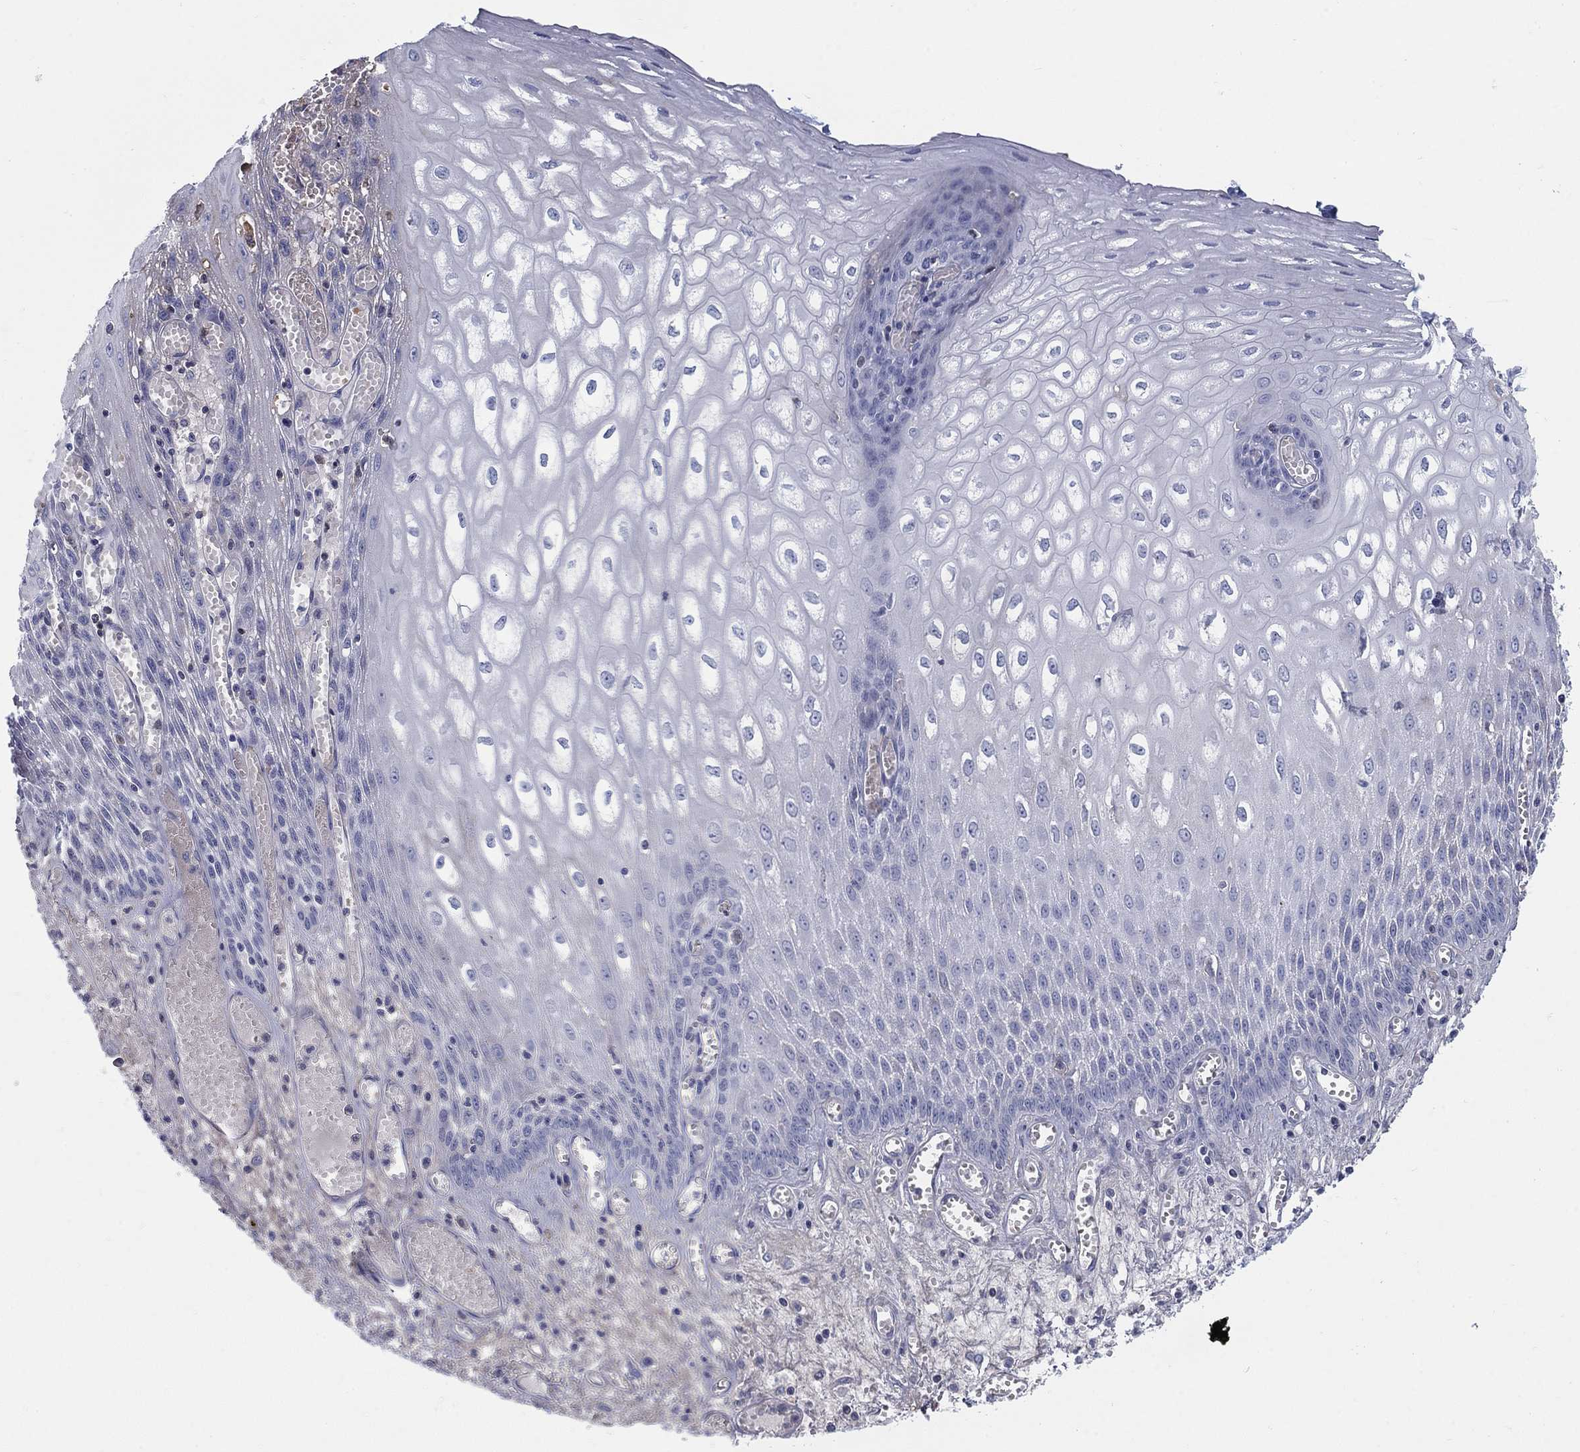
{"staining": {"intensity": "negative", "quantity": "none", "location": "none"}, "tissue": "esophagus", "cell_type": "Squamous epithelial cells", "image_type": "normal", "snomed": [{"axis": "morphology", "description": "Normal tissue, NOS"}, {"axis": "topography", "description": "Esophagus"}], "caption": "IHC of normal human esophagus demonstrates no staining in squamous epithelial cells.", "gene": "HEATR4", "patient": {"sex": "male", "age": 58}}